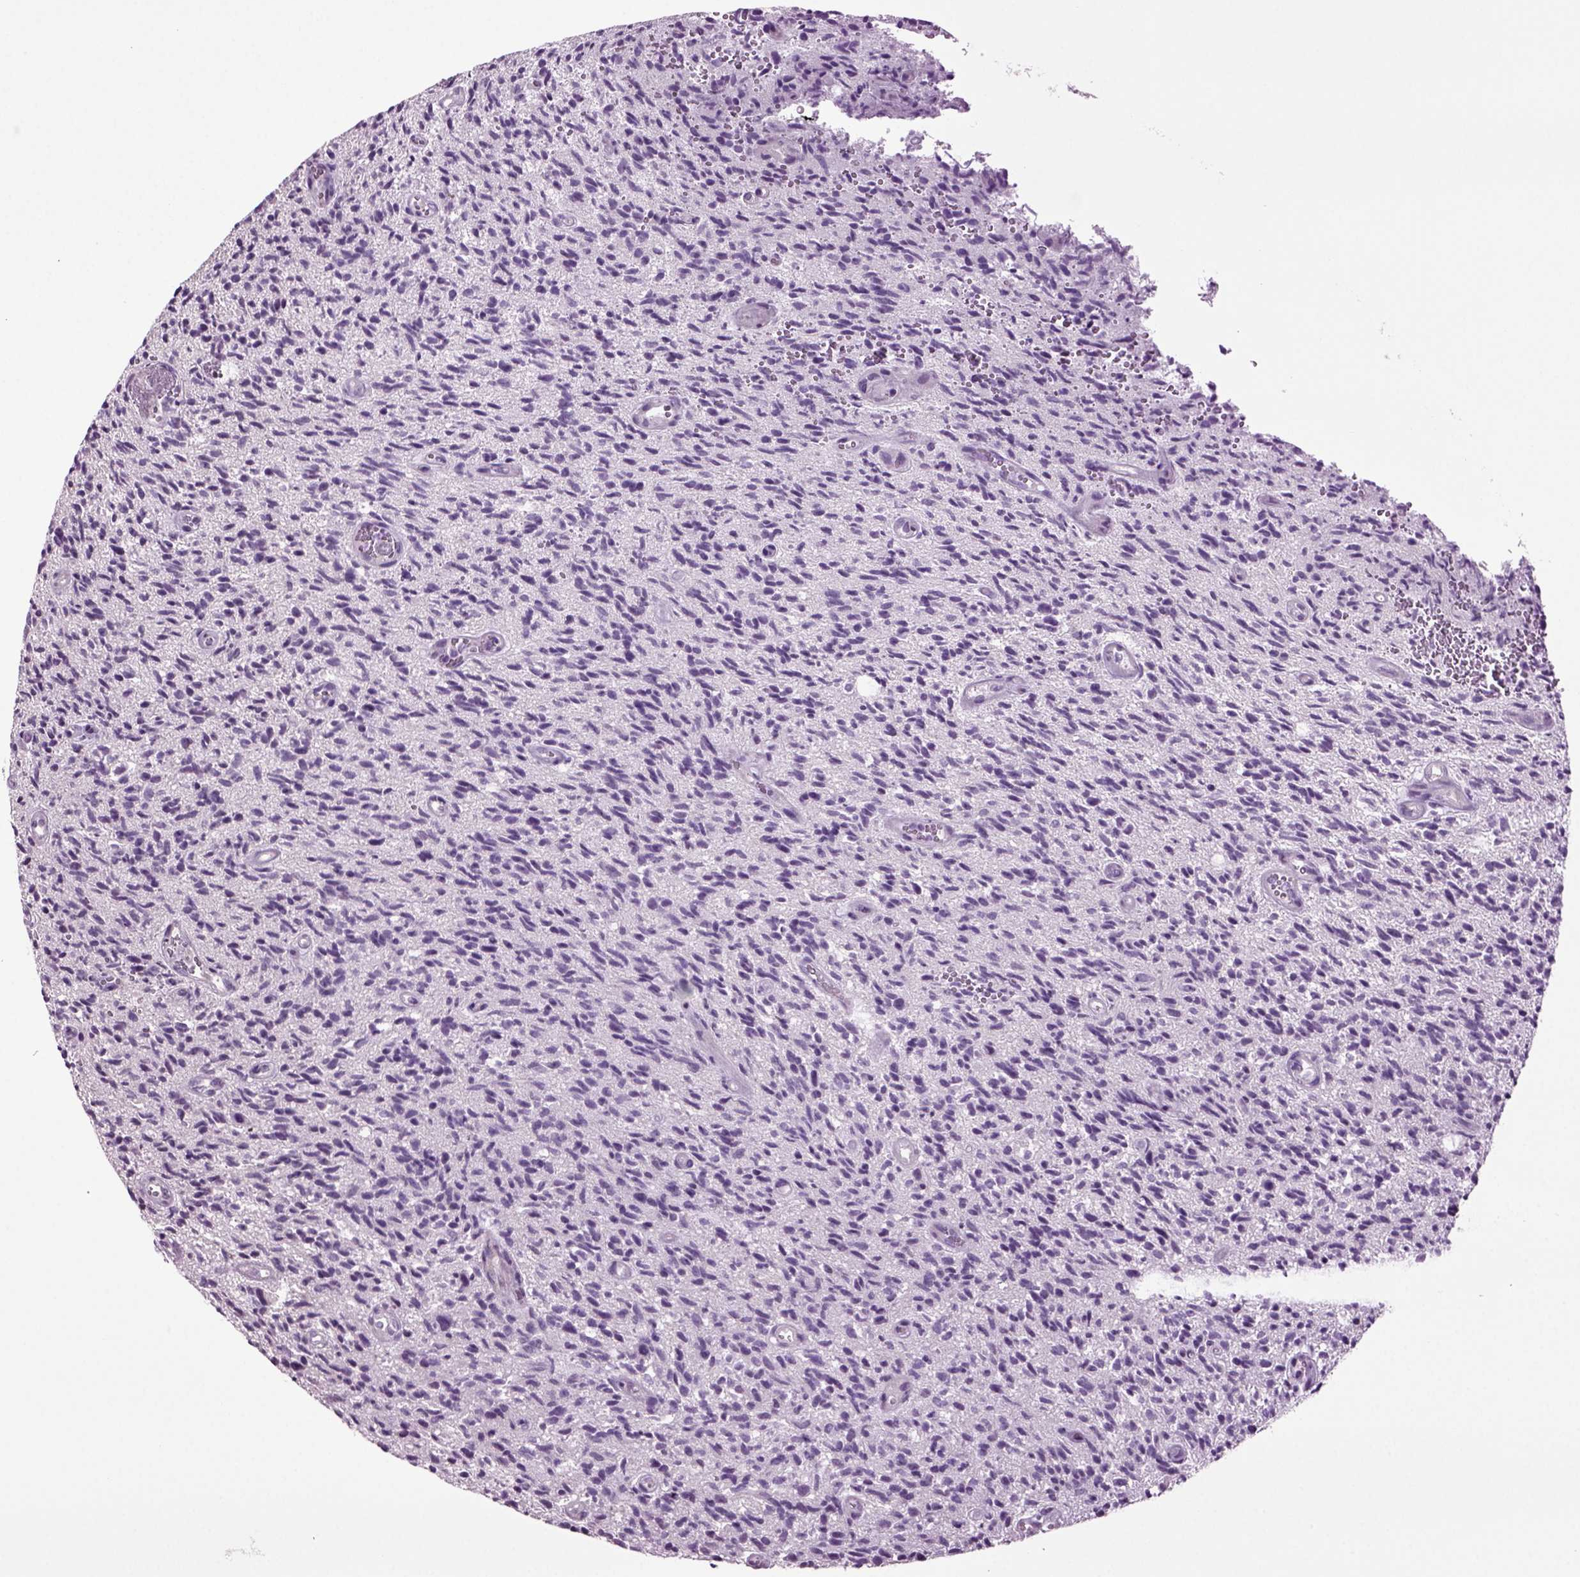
{"staining": {"intensity": "negative", "quantity": "none", "location": "none"}, "tissue": "glioma", "cell_type": "Tumor cells", "image_type": "cancer", "snomed": [{"axis": "morphology", "description": "Glioma, malignant, High grade"}, {"axis": "topography", "description": "Brain"}], "caption": "The photomicrograph displays no staining of tumor cells in malignant glioma (high-grade).", "gene": "PLCH2", "patient": {"sex": "male", "age": 64}}